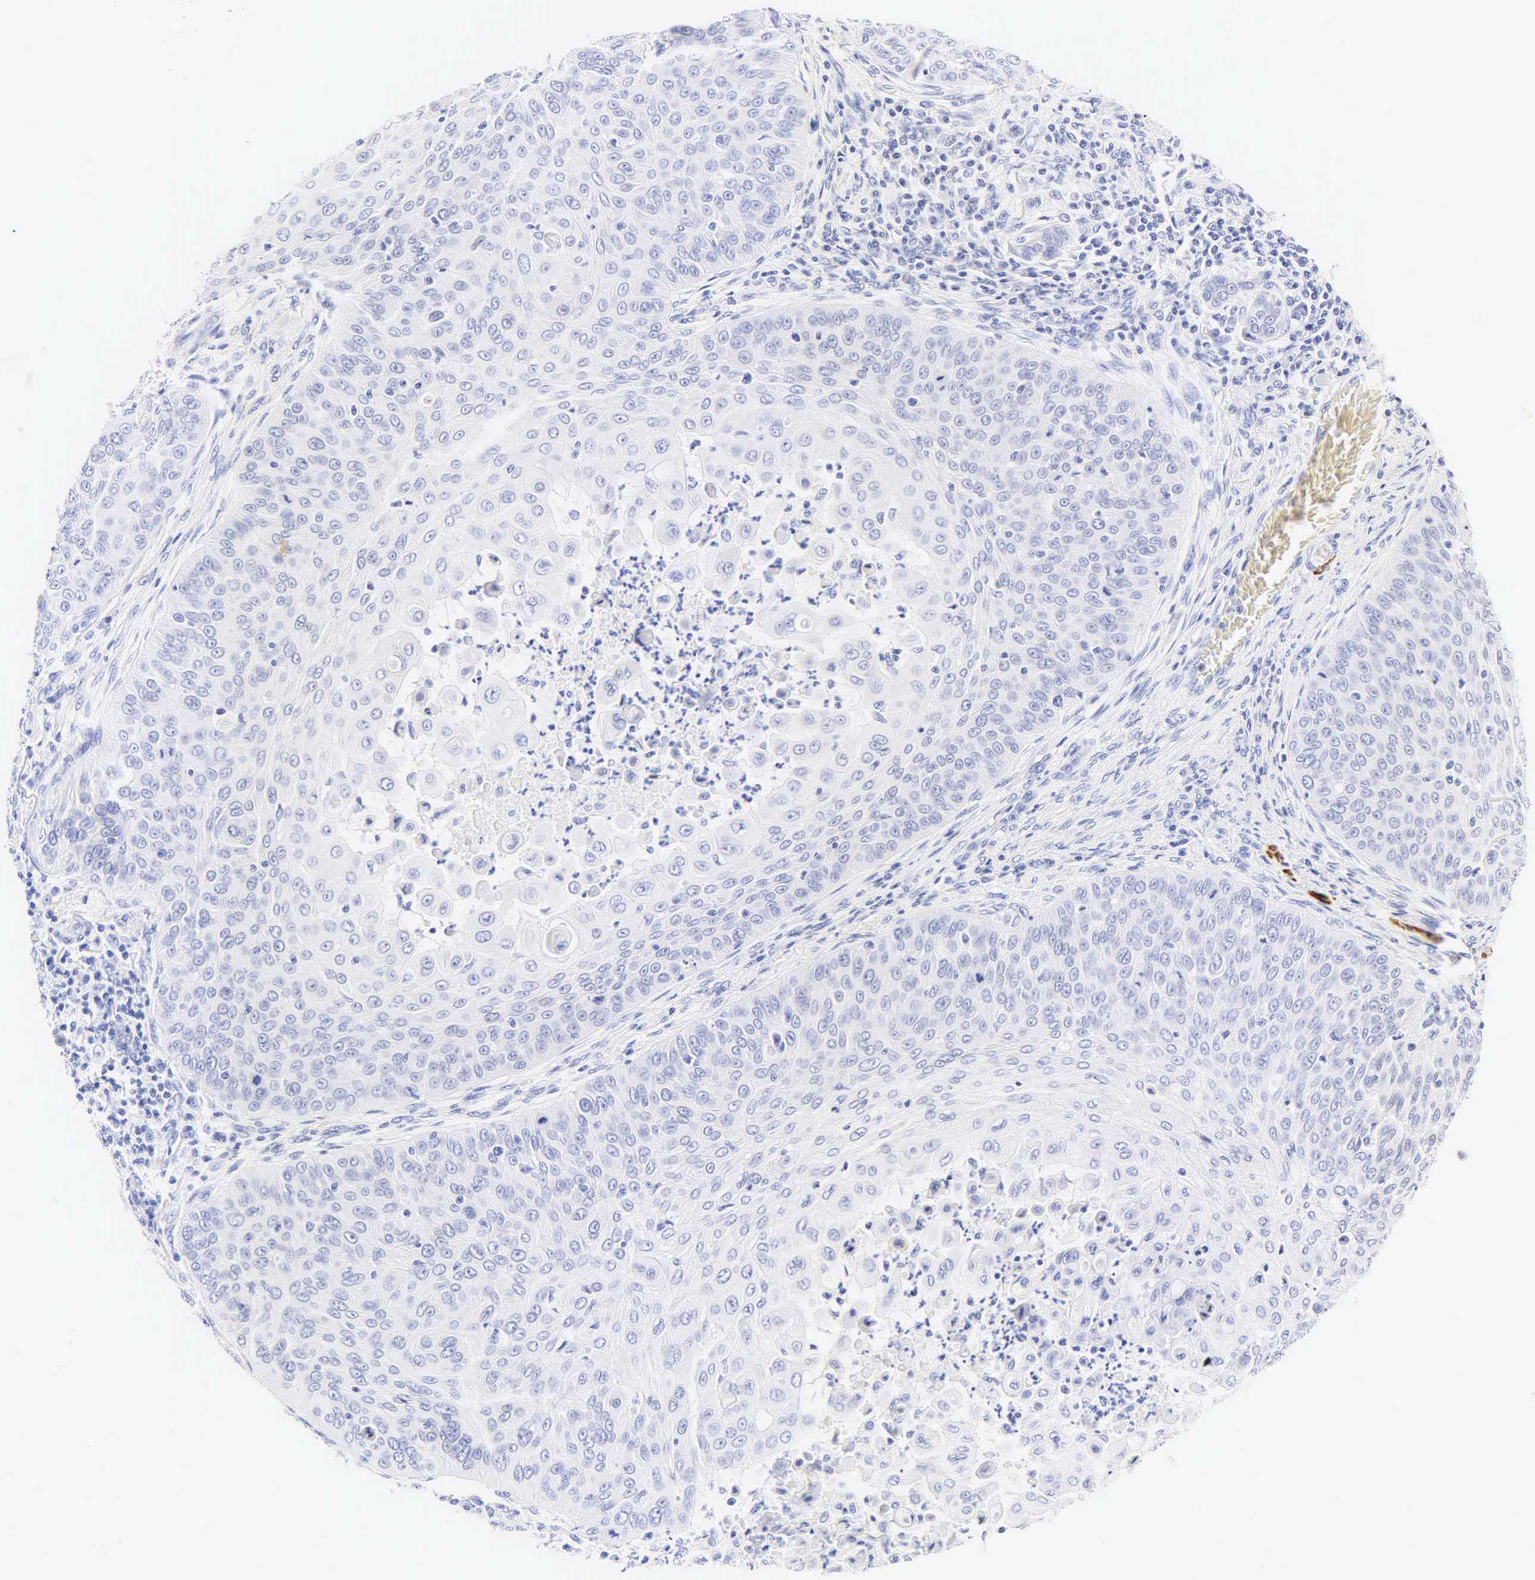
{"staining": {"intensity": "negative", "quantity": "none", "location": "none"}, "tissue": "skin cancer", "cell_type": "Tumor cells", "image_type": "cancer", "snomed": [{"axis": "morphology", "description": "Squamous cell carcinoma, NOS"}, {"axis": "topography", "description": "Skin"}], "caption": "This is an IHC image of squamous cell carcinoma (skin). There is no staining in tumor cells.", "gene": "CALD1", "patient": {"sex": "male", "age": 82}}